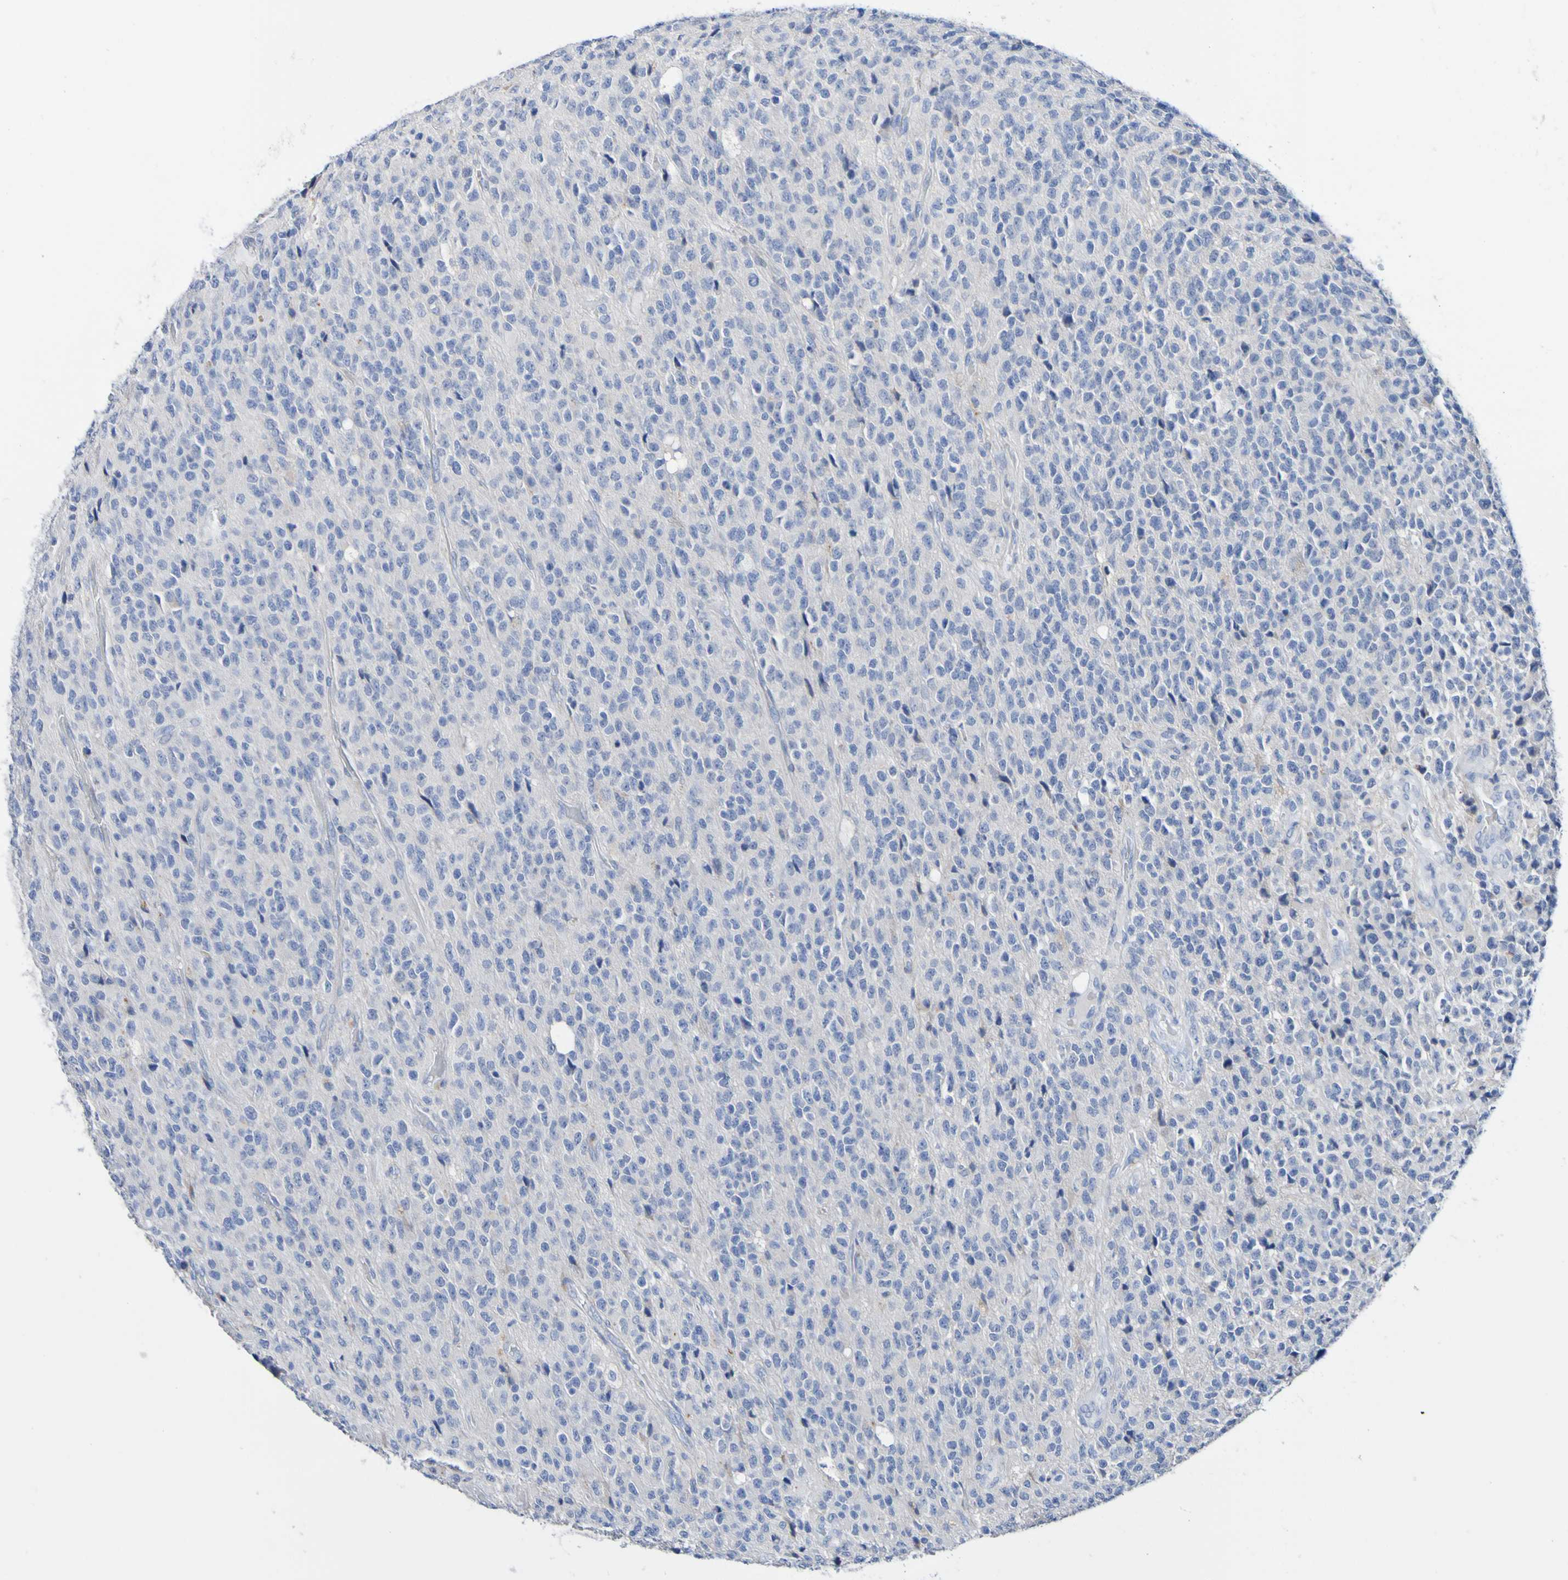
{"staining": {"intensity": "negative", "quantity": "none", "location": "none"}, "tissue": "glioma", "cell_type": "Tumor cells", "image_type": "cancer", "snomed": [{"axis": "morphology", "description": "Glioma, malignant, High grade"}, {"axis": "topography", "description": "pancreas cauda"}], "caption": "Tumor cells show no significant protein staining in malignant high-grade glioma. The staining is performed using DAB (3,3'-diaminobenzidine) brown chromogen with nuclei counter-stained in using hematoxylin.", "gene": "SGCB", "patient": {"sex": "male", "age": 60}}